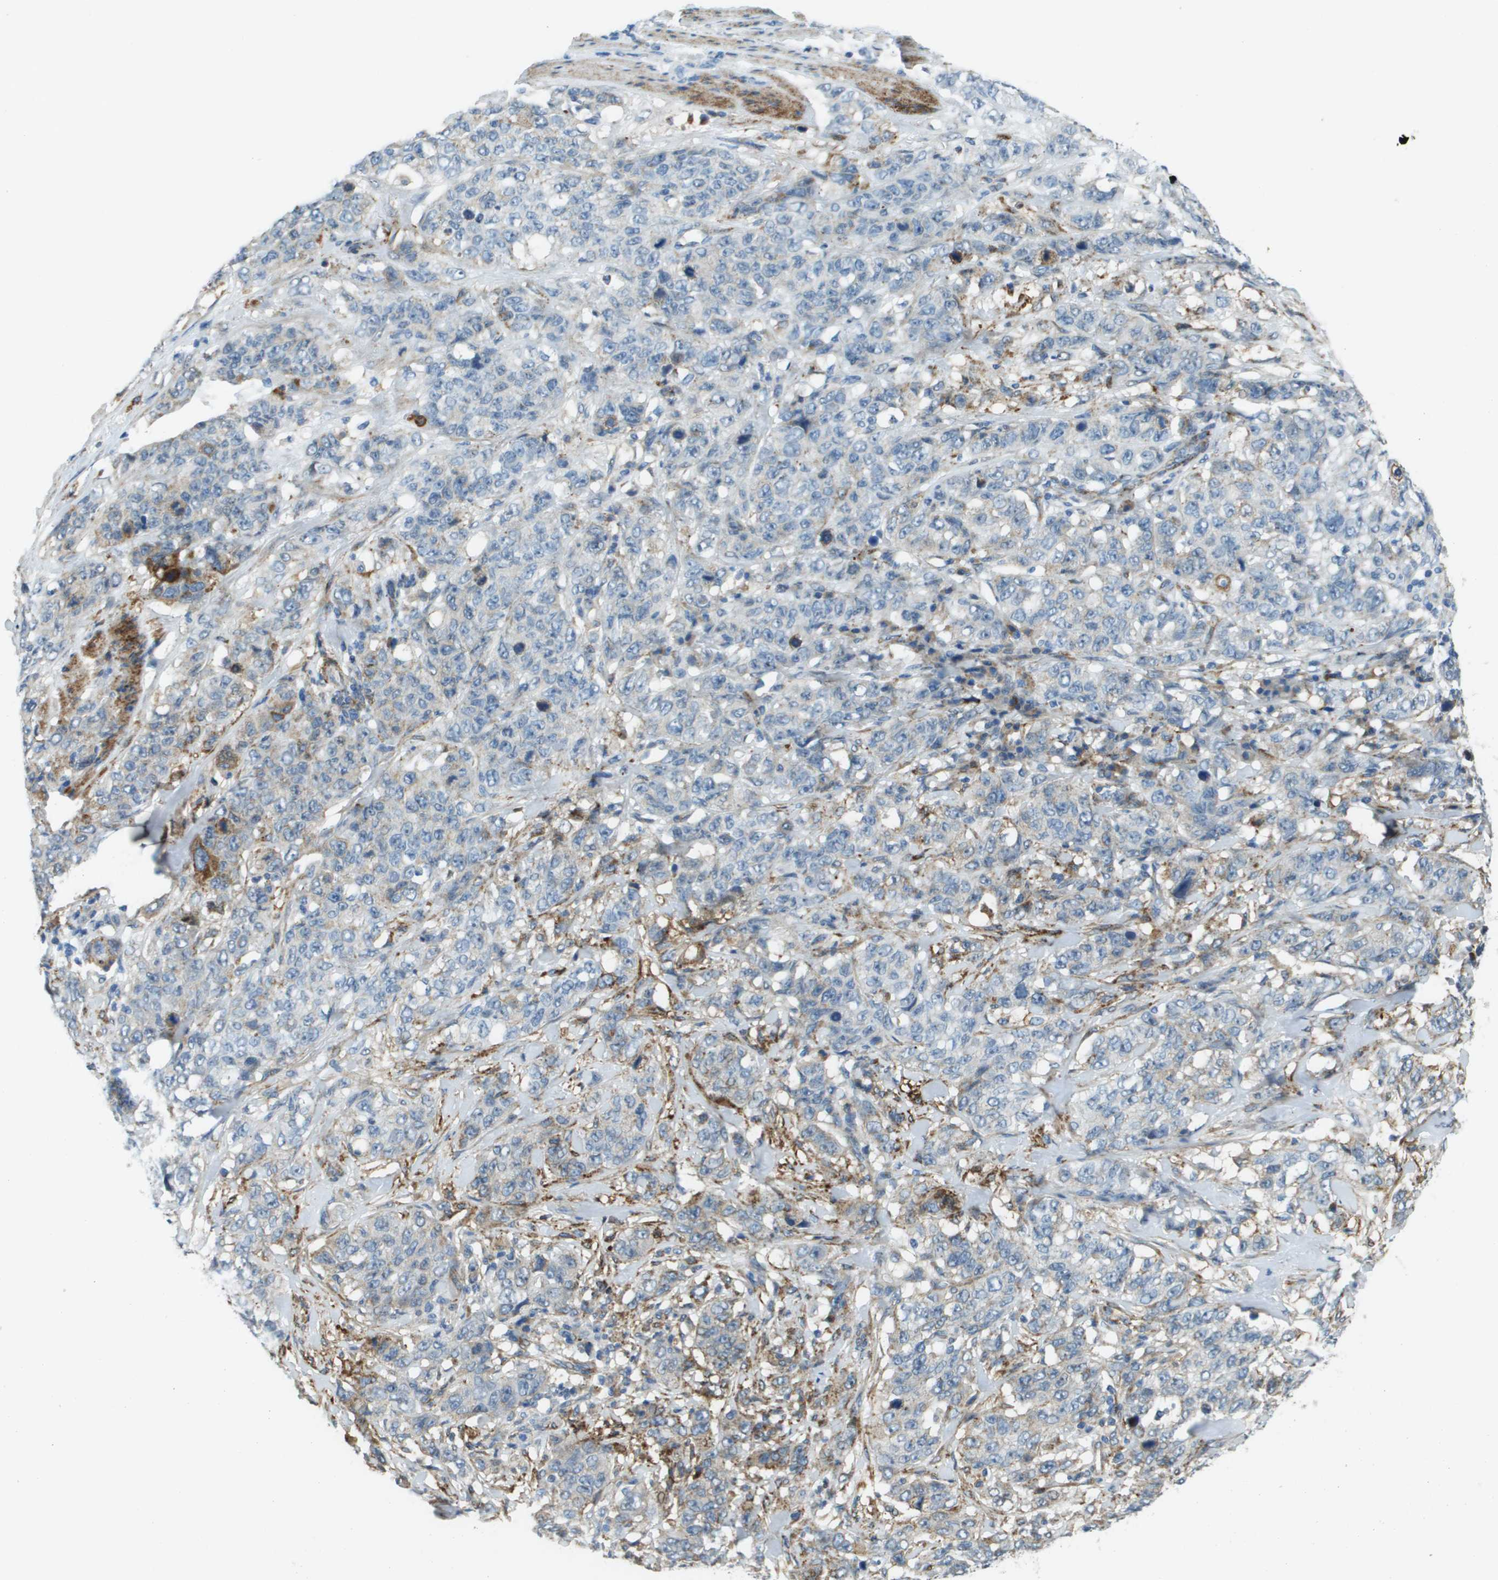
{"staining": {"intensity": "negative", "quantity": "none", "location": "none"}, "tissue": "stomach cancer", "cell_type": "Tumor cells", "image_type": "cancer", "snomed": [{"axis": "morphology", "description": "Adenocarcinoma, NOS"}, {"axis": "topography", "description": "Stomach"}], "caption": "This photomicrograph is of stomach cancer stained with immunohistochemistry (IHC) to label a protein in brown with the nuclei are counter-stained blue. There is no staining in tumor cells.", "gene": "SDC1", "patient": {"sex": "male", "age": 48}}